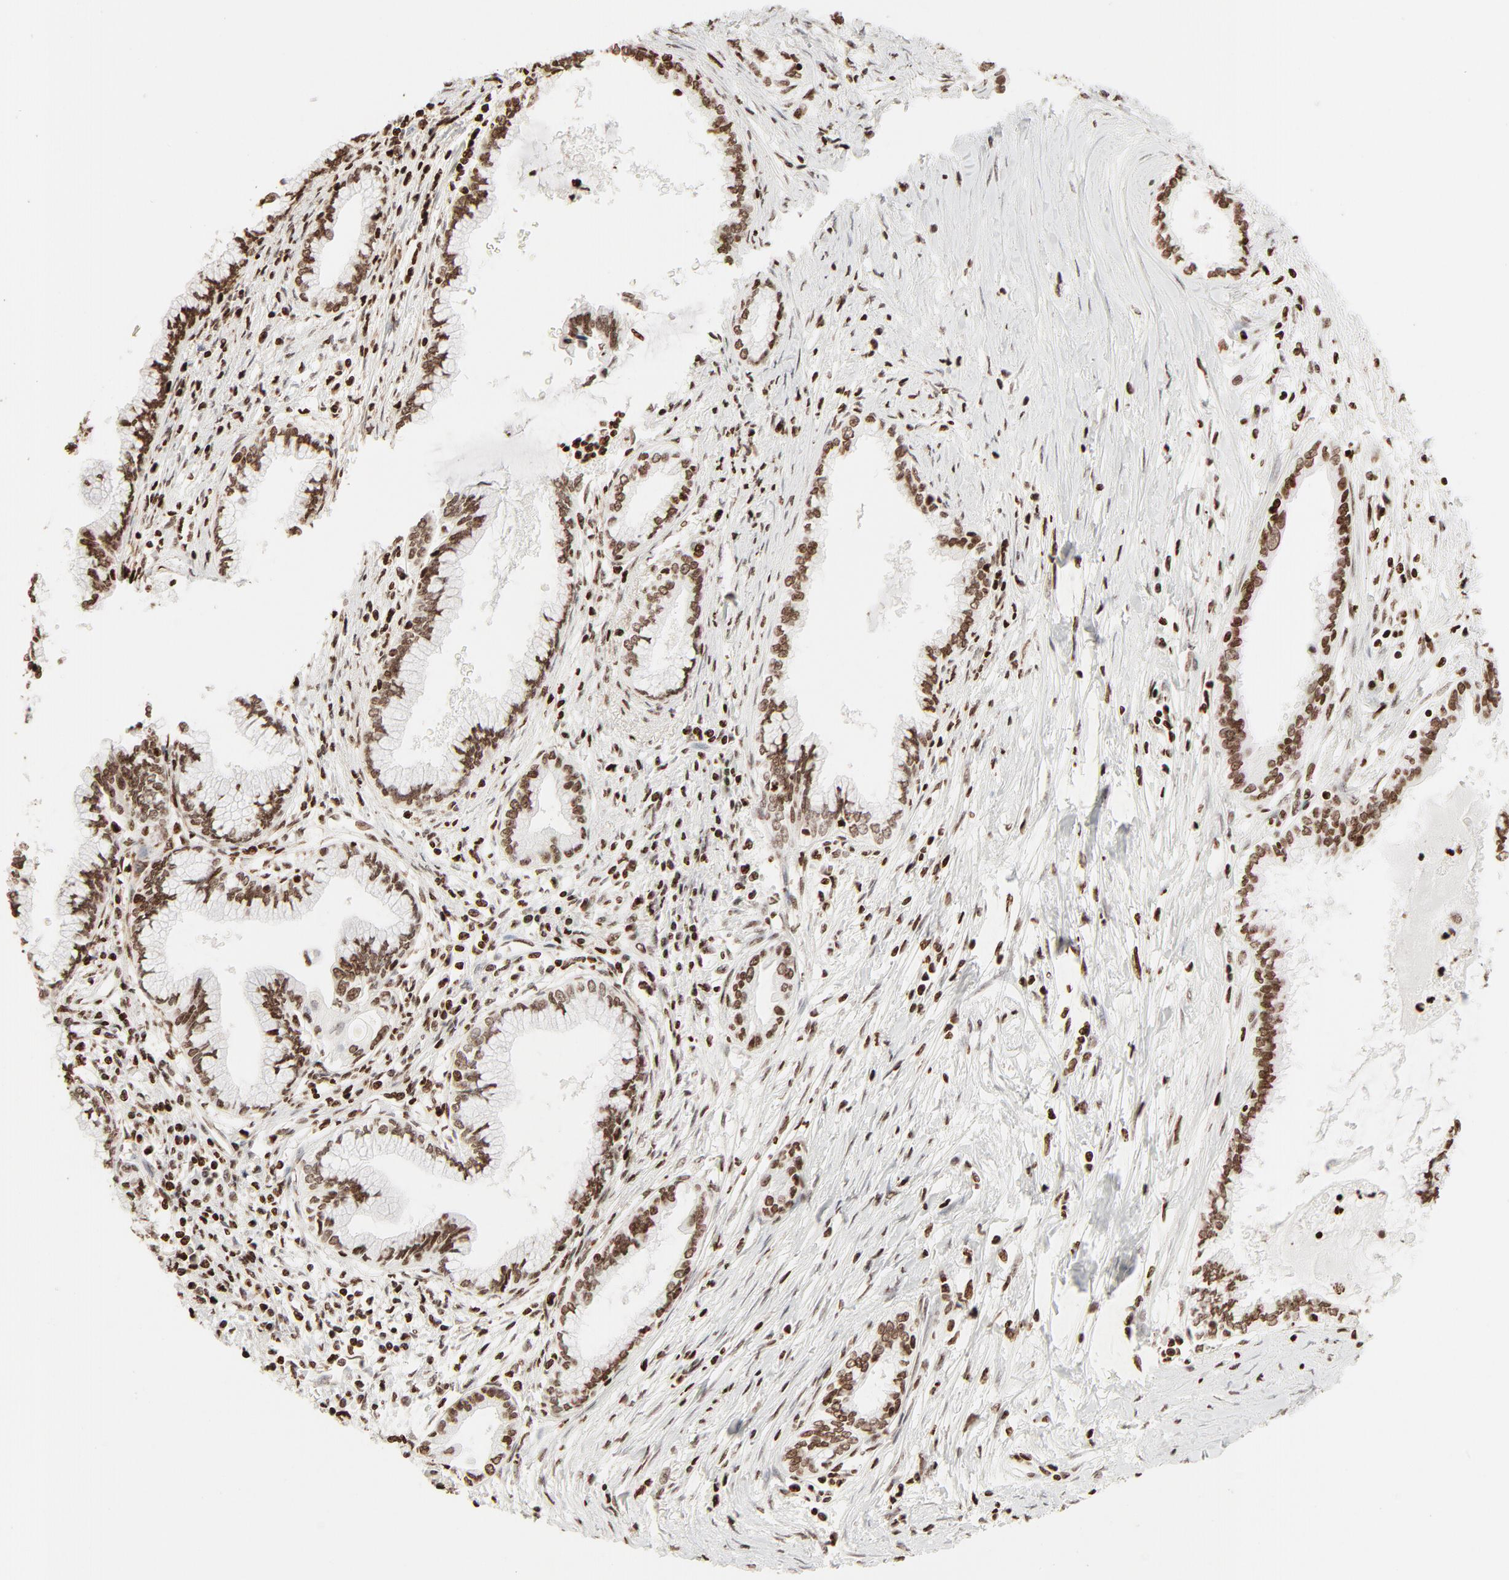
{"staining": {"intensity": "moderate", "quantity": ">75%", "location": "nuclear"}, "tissue": "pancreatic cancer", "cell_type": "Tumor cells", "image_type": "cancer", "snomed": [{"axis": "morphology", "description": "Adenocarcinoma, NOS"}, {"axis": "topography", "description": "Pancreas"}], "caption": "Protein expression analysis of human pancreatic cancer reveals moderate nuclear positivity in approximately >75% of tumor cells.", "gene": "HMGB2", "patient": {"sex": "female", "age": 64}}